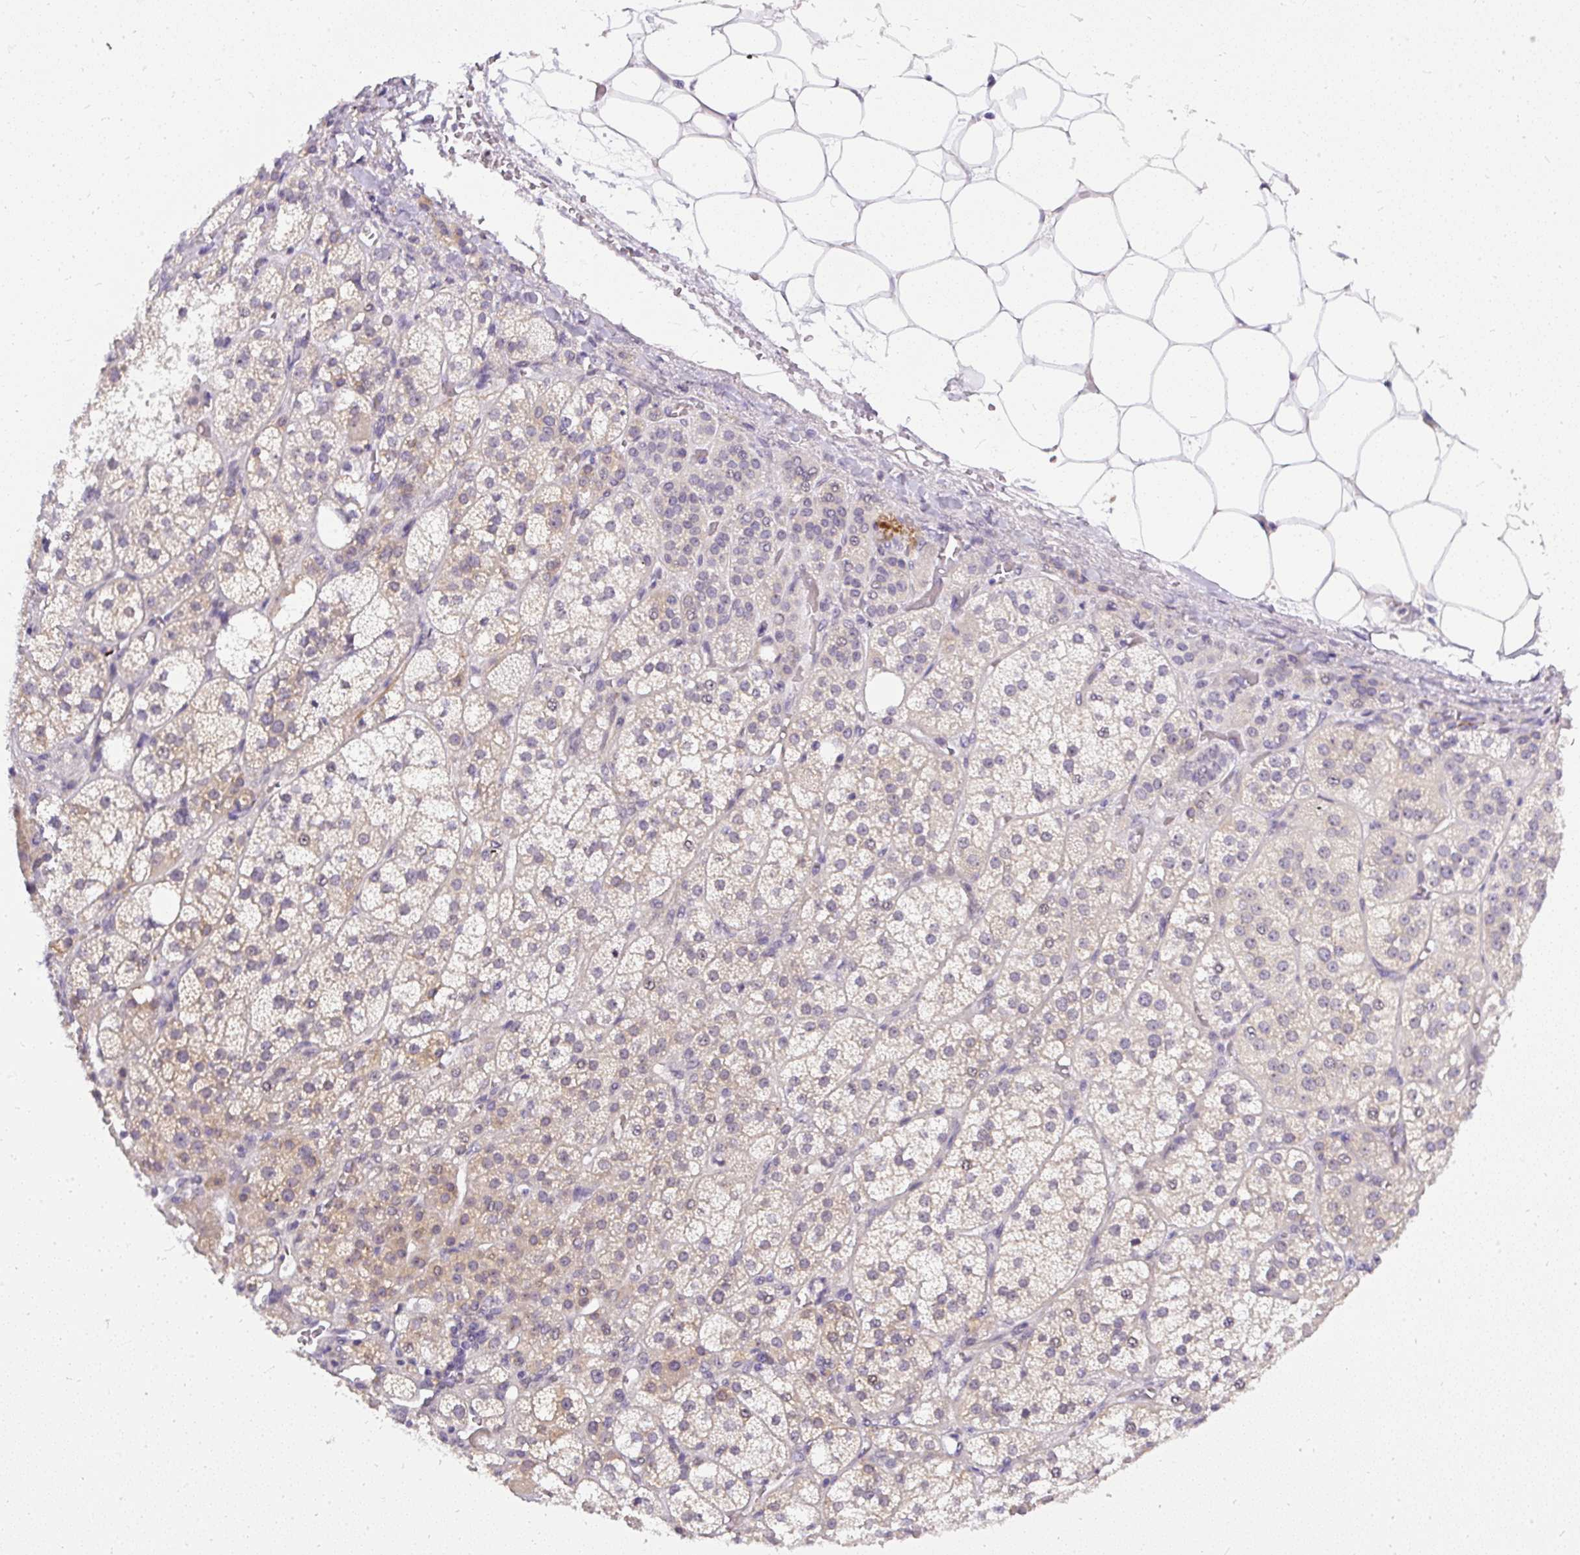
{"staining": {"intensity": "weak", "quantity": "<25%", "location": "cytoplasmic/membranous"}, "tissue": "adrenal gland", "cell_type": "Glandular cells", "image_type": "normal", "snomed": [{"axis": "morphology", "description": "Normal tissue, NOS"}, {"axis": "topography", "description": "Adrenal gland"}], "caption": "High magnification brightfield microscopy of normal adrenal gland stained with DAB (brown) and counterstained with hematoxylin (blue): glandular cells show no significant expression. (DAB (3,3'-diaminobenzidine) IHC visualized using brightfield microscopy, high magnification).", "gene": "FAM117B", "patient": {"sex": "female", "age": 60}}